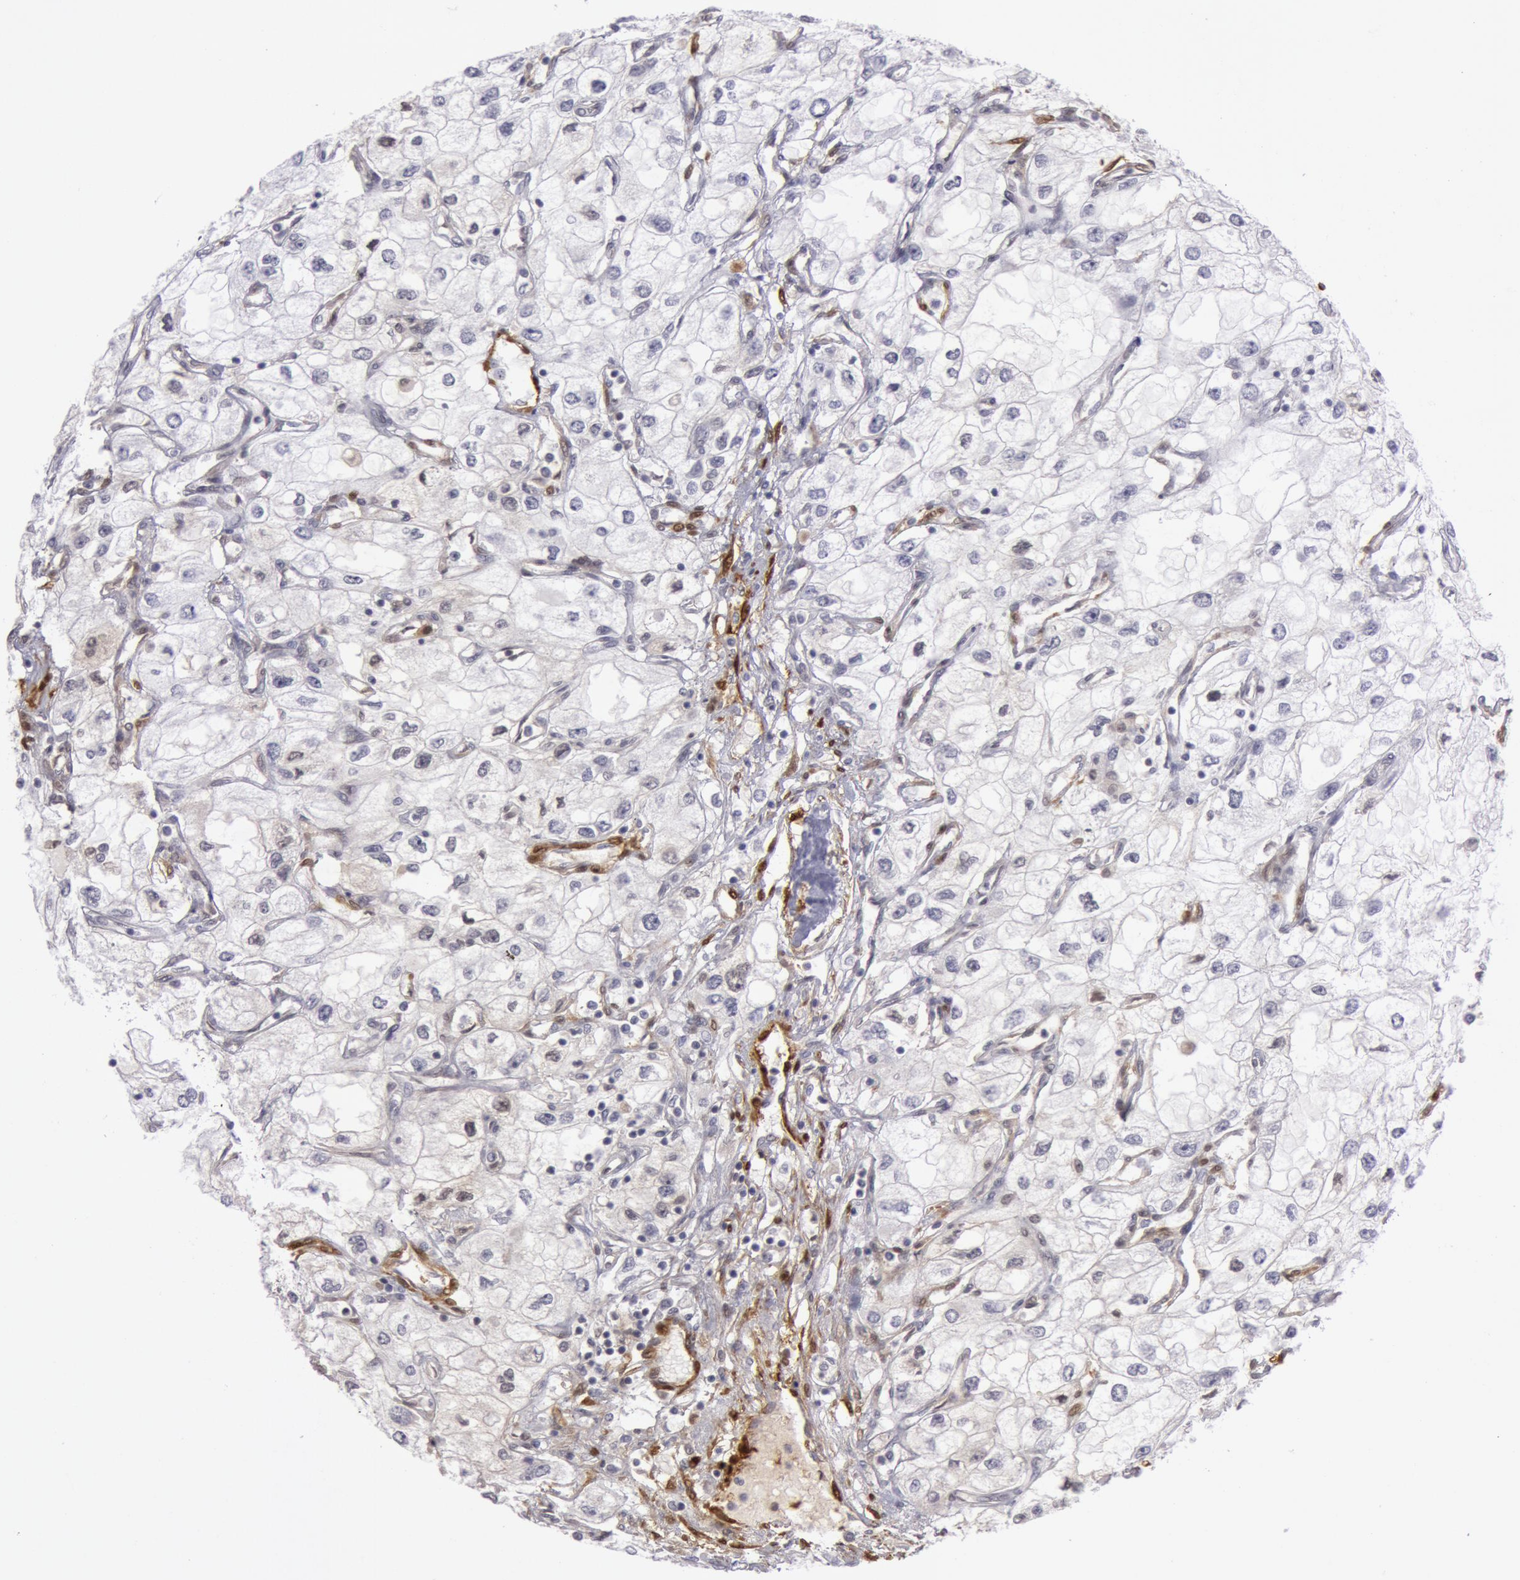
{"staining": {"intensity": "negative", "quantity": "none", "location": "none"}, "tissue": "renal cancer", "cell_type": "Tumor cells", "image_type": "cancer", "snomed": [{"axis": "morphology", "description": "Adenocarcinoma, NOS"}, {"axis": "topography", "description": "Kidney"}], "caption": "DAB (3,3'-diaminobenzidine) immunohistochemical staining of renal adenocarcinoma demonstrates no significant expression in tumor cells. (DAB IHC with hematoxylin counter stain).", "gene": "TAGLN", "patient": {"sex": "male", "age": 57}}